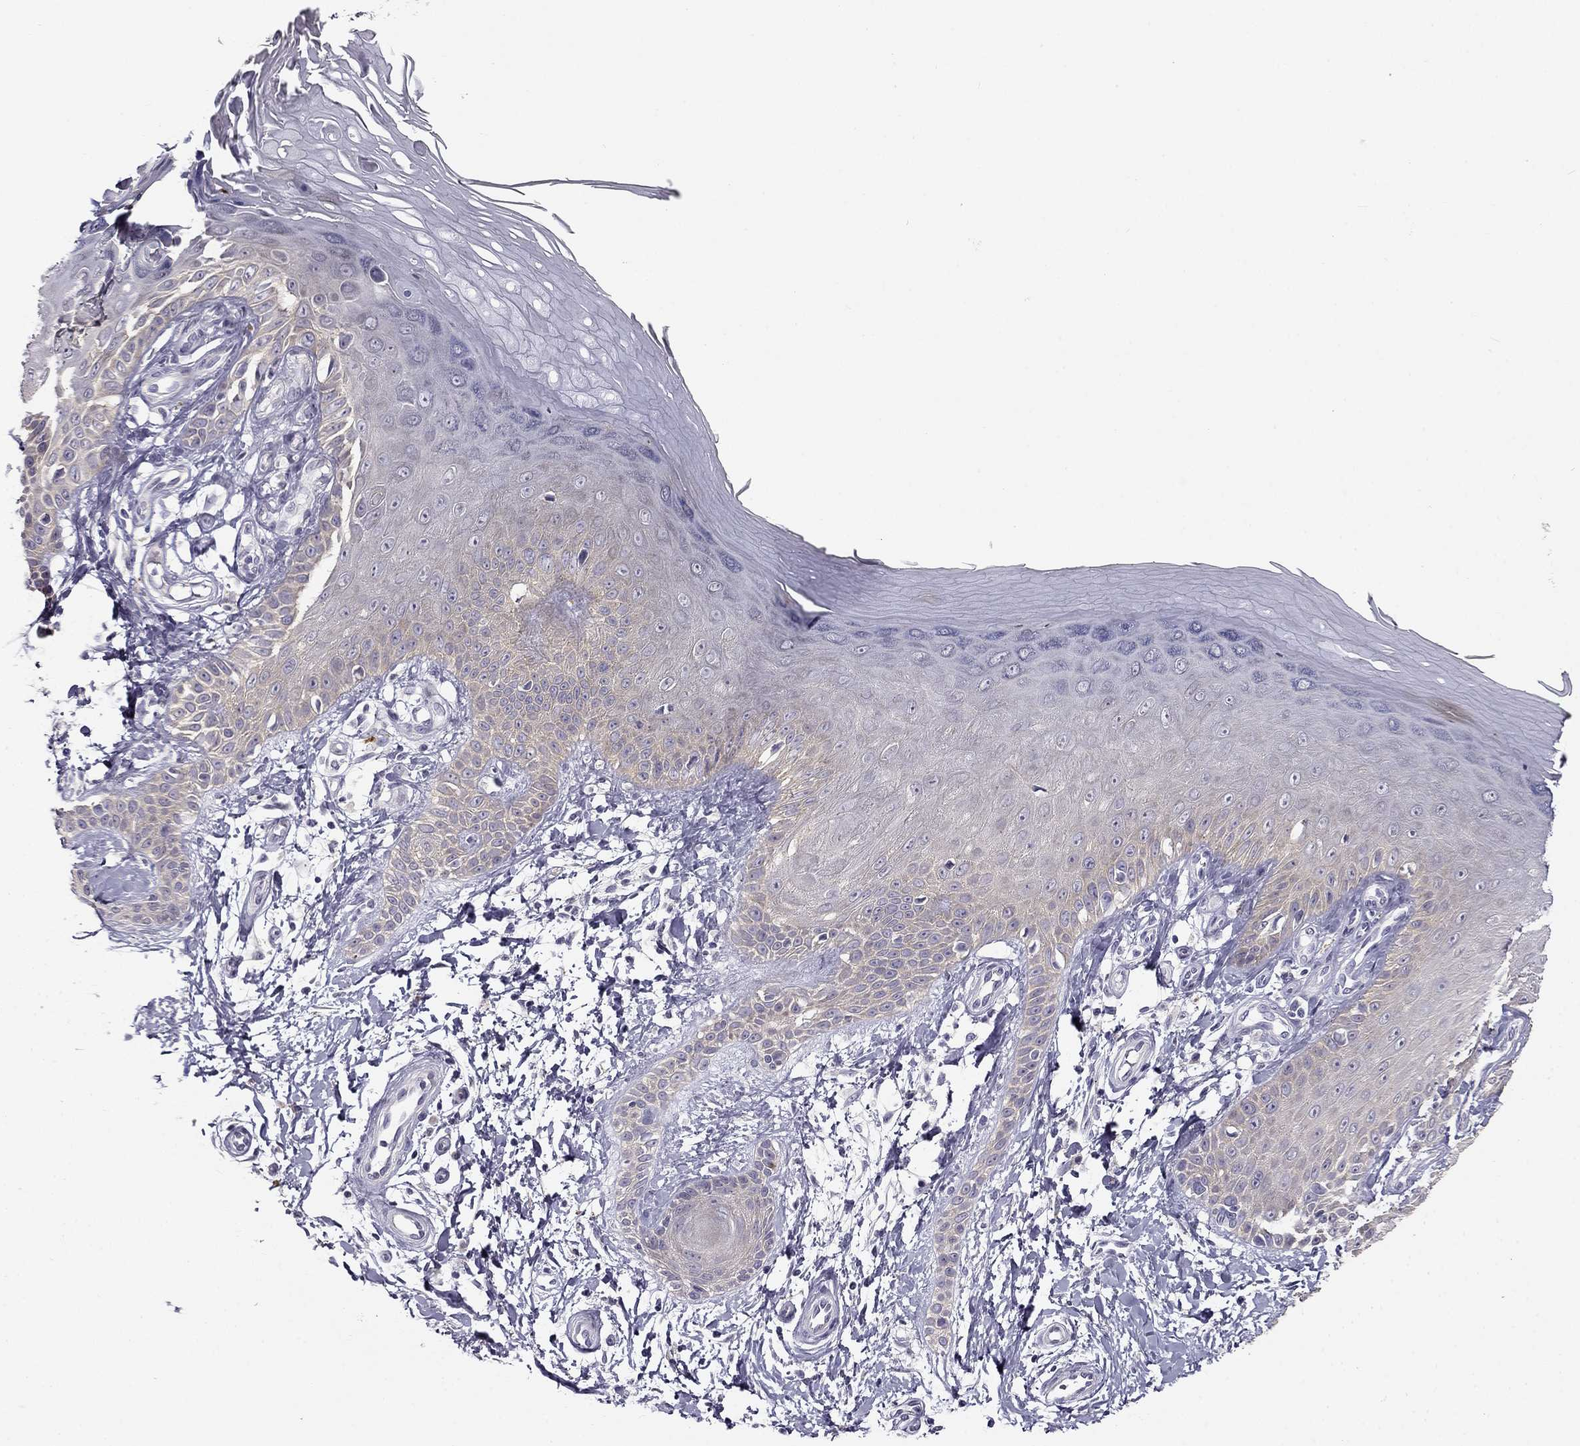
{"staining": {"intensity": "negative", "quantity": "none", "location": "none"}, "tissue": "skin", "cell_type": "Fibroblasts", "image_type": "normal", "snomed": [{"axis": "morphology", "description": "Normal tissue, NOS"}, {"axis": "morphology", "description": "Inflammation, NOS"}, {"axis": "morphology", "description": "Fibrosis, NOS"}, {"axis": "topography", "description": "Skin"}], "caption": "This is a micrograph of immunohistochemistry (IHC) staining of benign skin, which shows no staining in fibroblasts. (DAB (3,3'-diaminobenzidine) immunohistochemistry visualized using brightfield microscopy, high magnification).", "gene": "CNR1", "patient": {"sex": "male", "age": 71}}